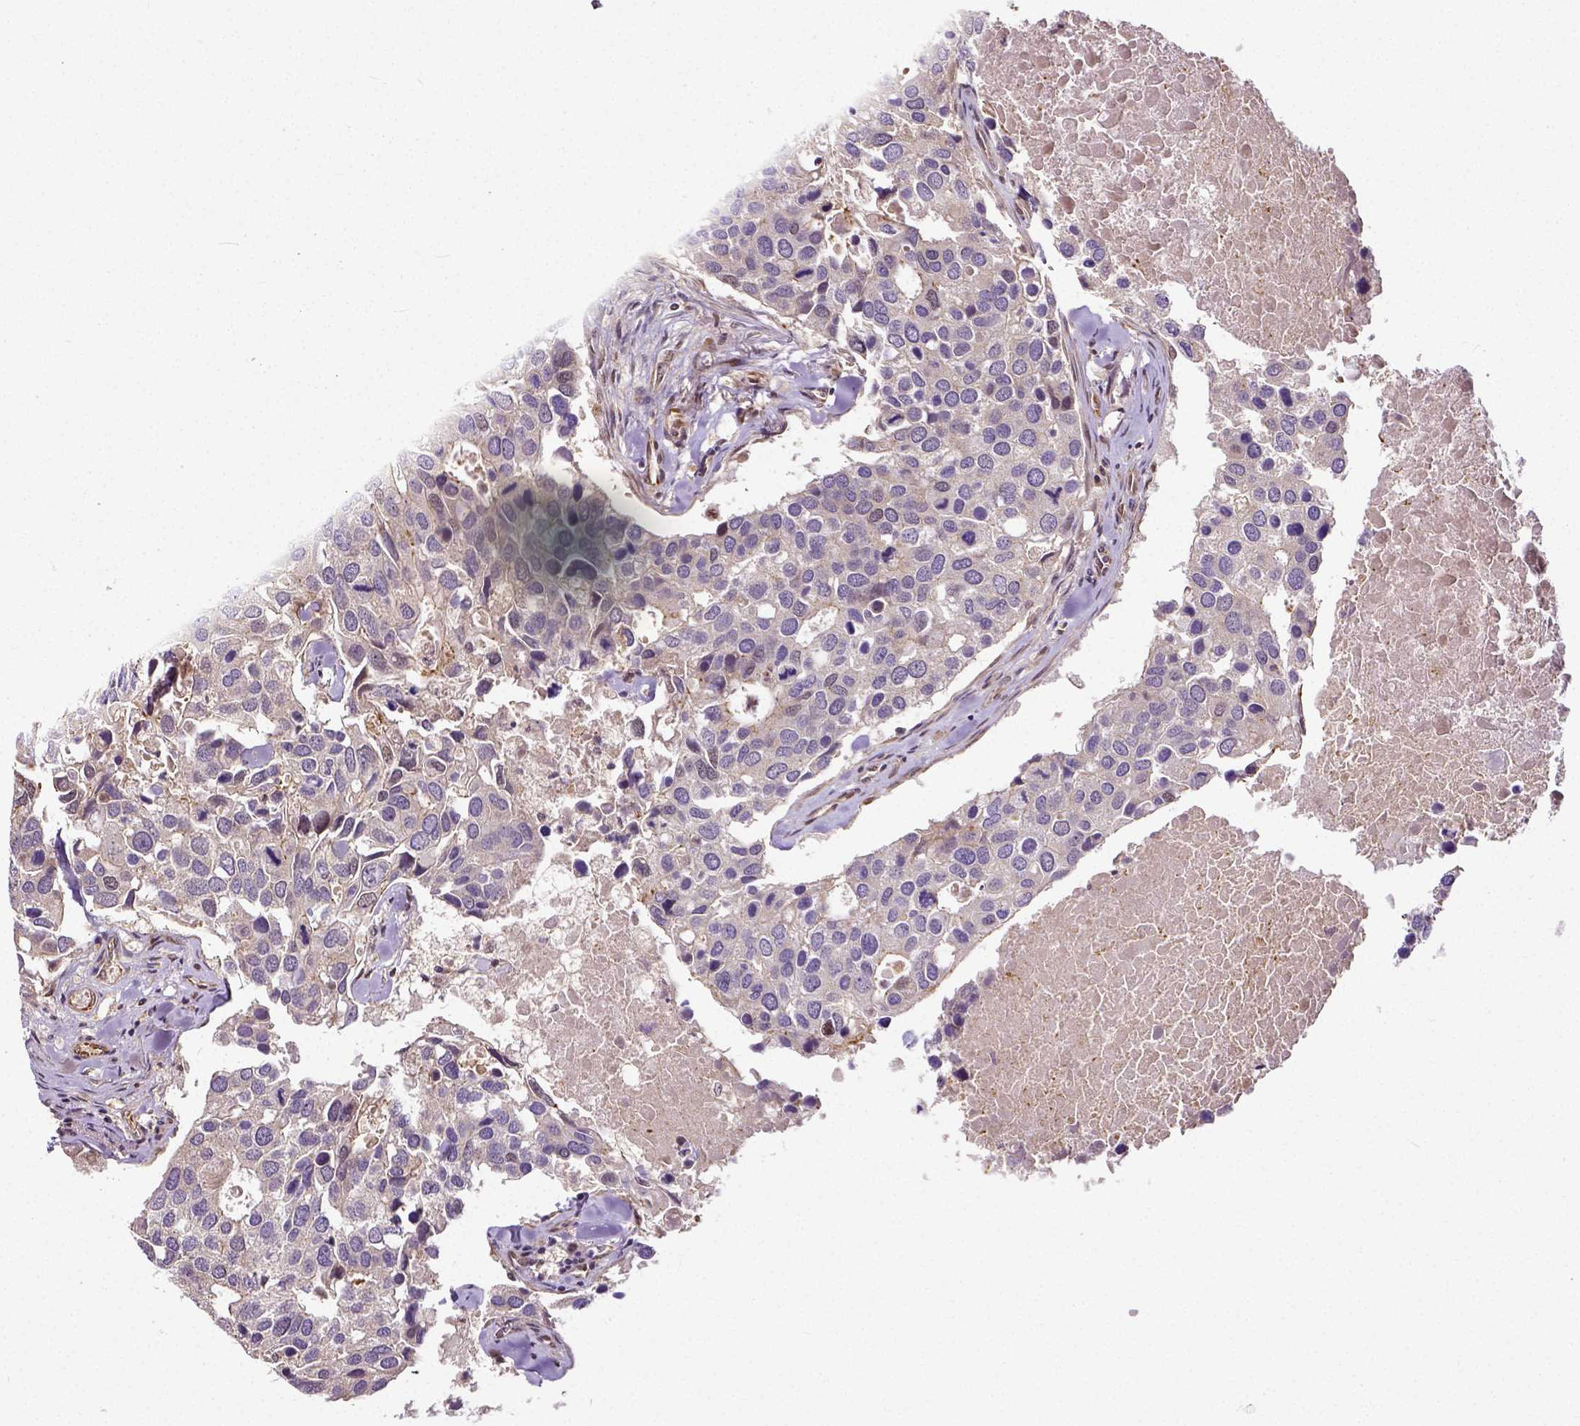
{"staining": {"intensity": "negative", "quantity": "none", "location": "none"}, "tissue": "breast cancer", "cell_type": "Tumor cells", "image_type": "cancer", "snomed": [{"axis": "morphology", "description": "Duct carcinoma"}, {"axis": "topography", "description": "Breast"}], "caption": "Immunohistochemistry photomicrograph of human breast cancer stained for a protein (brown), which displays no expression in tumor cells. The staining was performed using DAB (3,3'-diaminobenzidine) to visualize the protein expression in brown, while the nuclei were stained in blue with hematoxylin (Magnification: 20x).", "gene": "DICER1", "patient": {"sex": "female", "age": 83}}